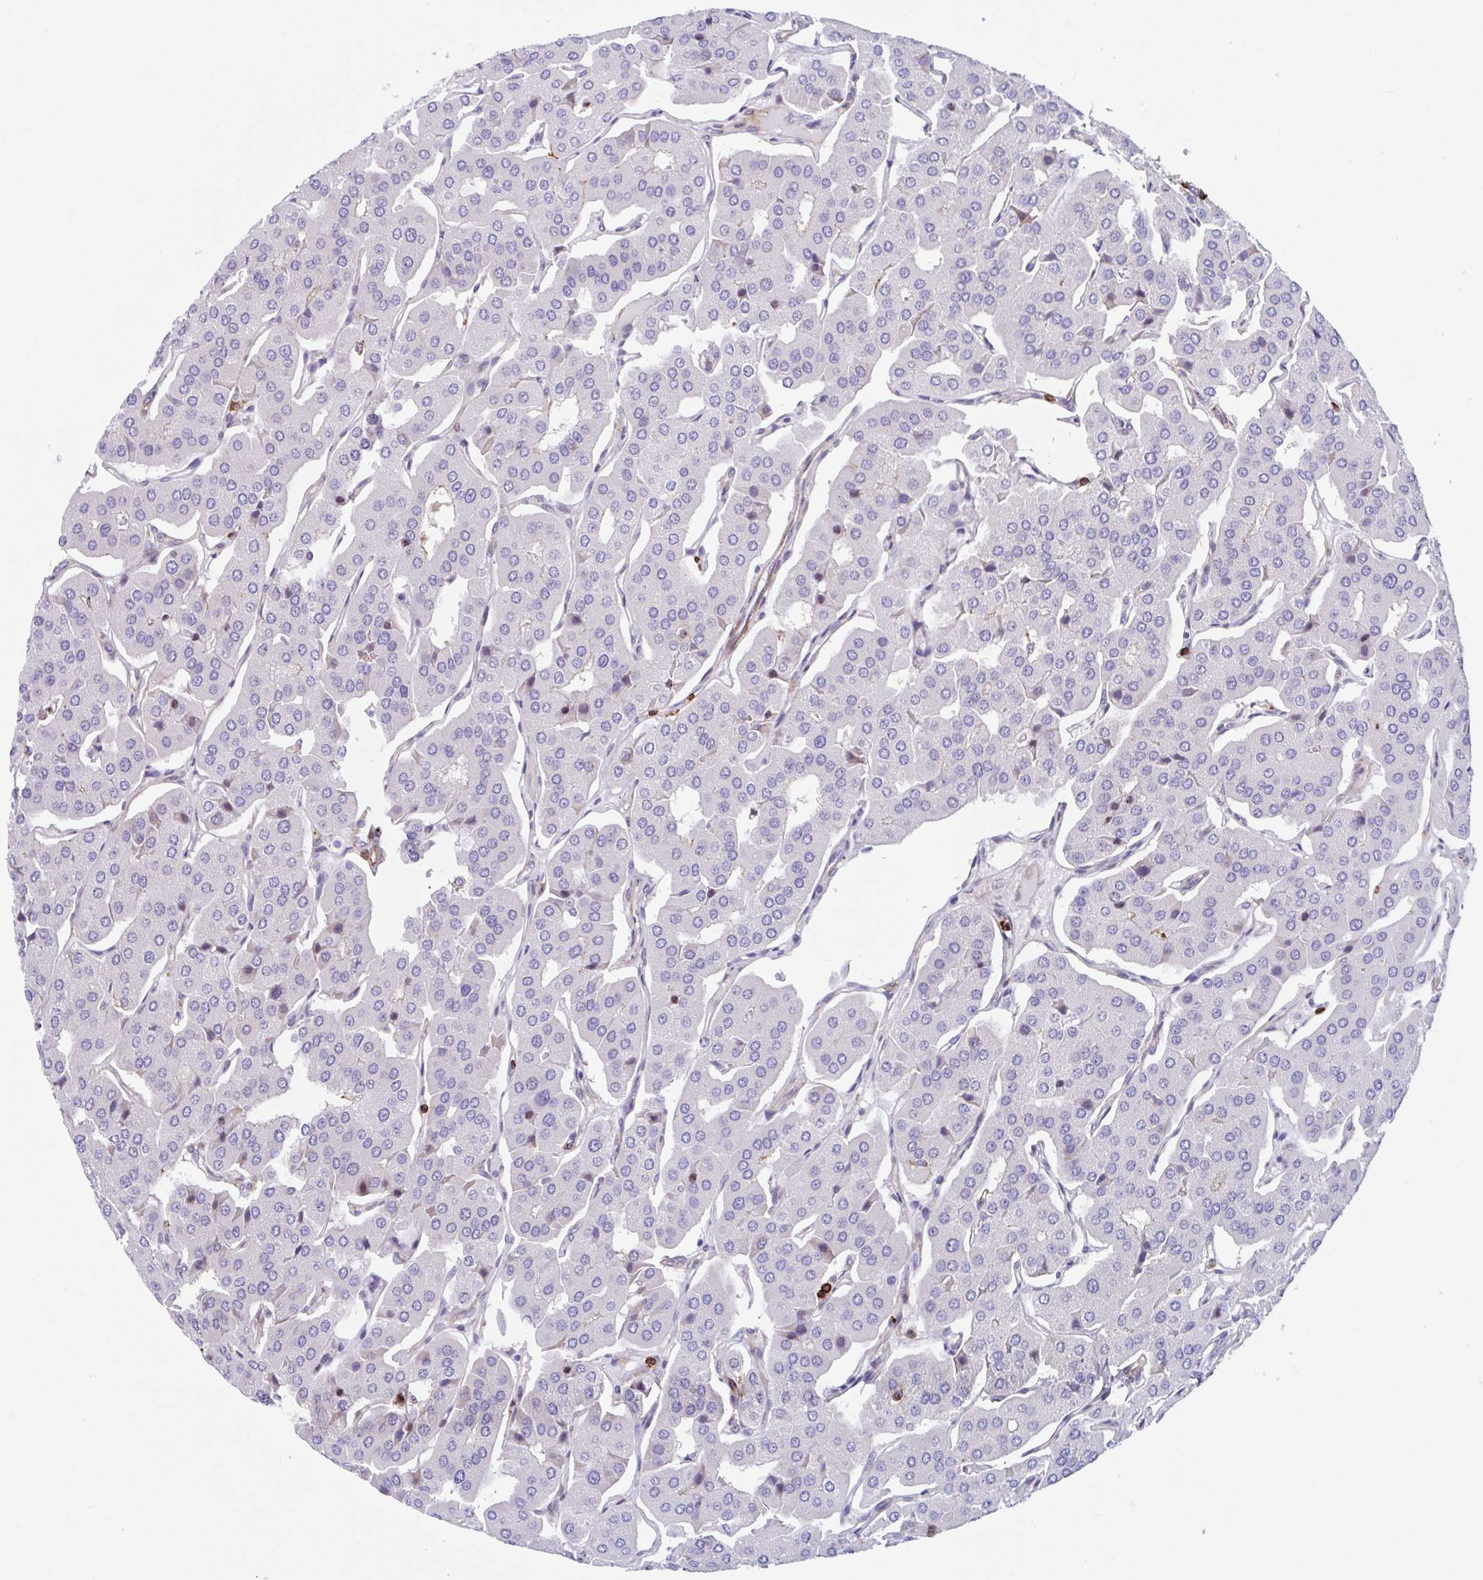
{"staining": {"intensity": "negative", "quantity": "none", "location": "none"}, "tissue": "parathyroid gland", "cell_type": "Glandular cells", "image_type": "normal", "snomed": [{"axis": "morphology", "description": "Normal tissue, NOS"}, {"axis": "morphology", "description": "Adenoma, NOS"}, {"axis": "topography", "description": "Parathyroid gland"}], "caption": "The micrograph reveals no staining of glandular cells in unremarkable parathyroid gland. (DAB (3,3'-diaminobenzidine) IHC, high magnification).", "gene": "EFHD1", "patient": {"sex": "female", "age": 86}}